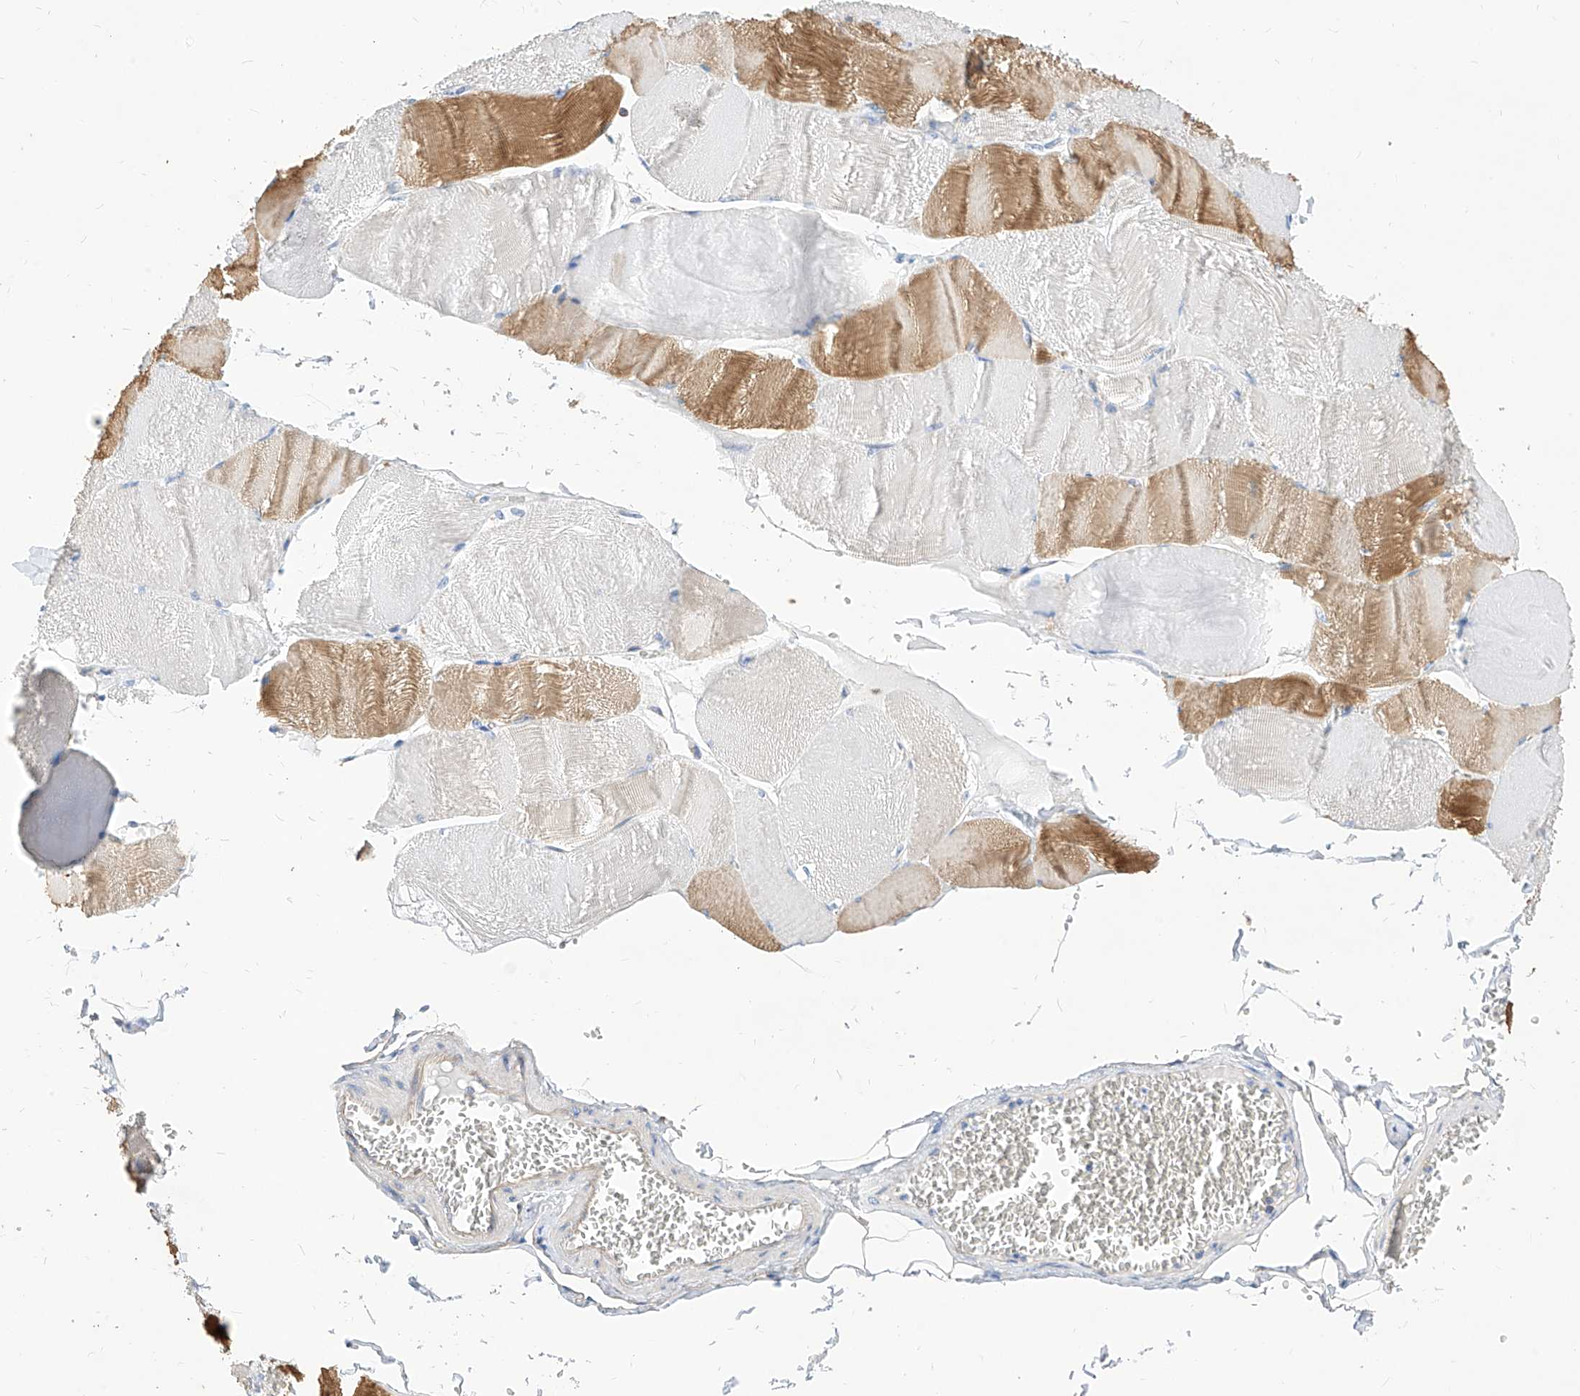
{"staining": {"intensity": "moderate", "quantity": "<25%", "location": "cytoplasmic/membranous"}, "tissue": "skeletal muscle", "cell_type": "Myocytes", "image_type": "normal", "snomed": [{"axis": "morphology", "description": "Normal tissue, NOS"}, {"axis": "morphology", "description": "Basal cell carcinoma"}, {"axis": "topography", "description": "Skeletal muscle"}], "caption": "DAB immunohistochemical staining of benign skeletal muscle reveals moderate cytoplasmic/membranous protein staining in about <25% of myocytes. (IHC, brightfield microscopy, high magnification).", "gene": "SCGB2A1", "patient": {"sex": "female", "age": 64}}